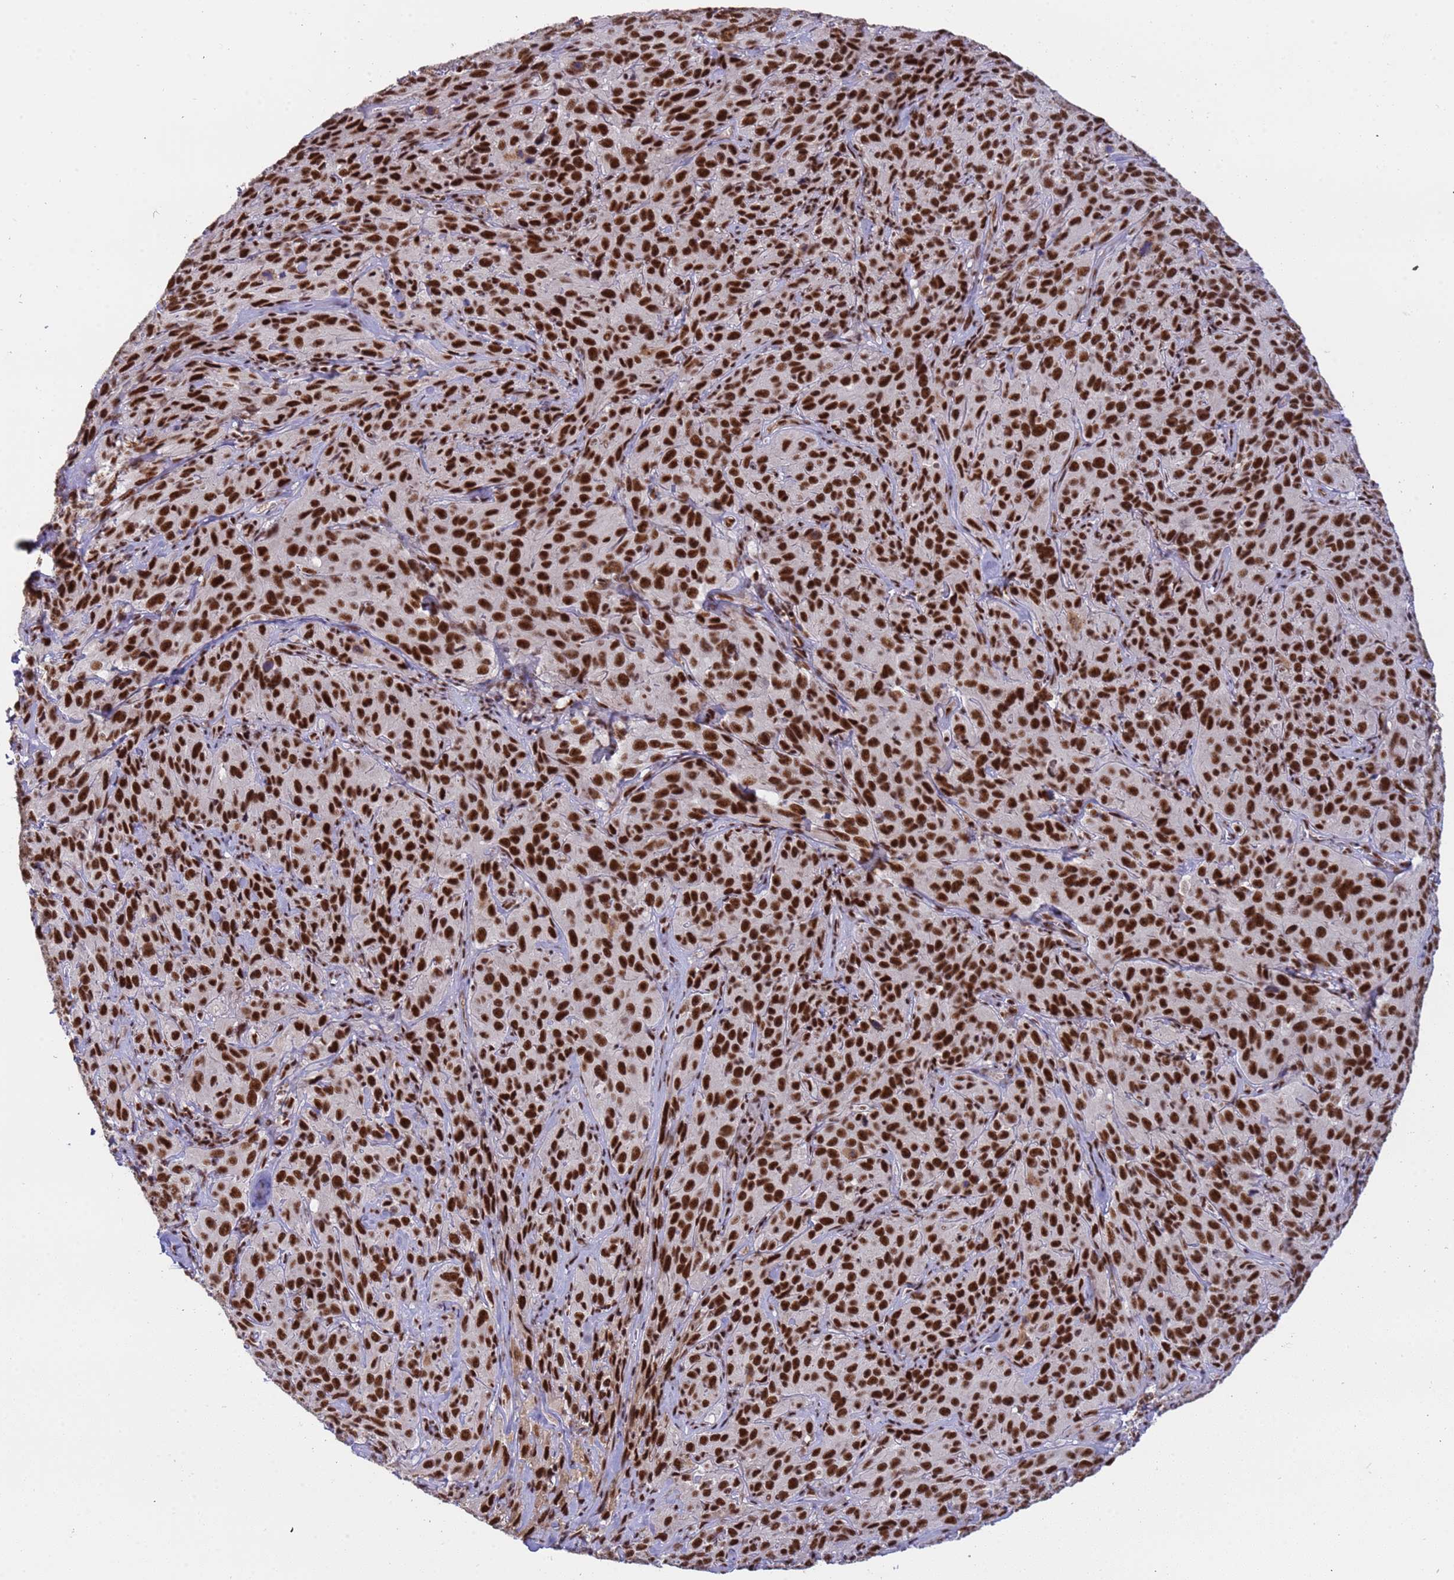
{"staining": {"intensity": "strong", "quantity": ">75%", "location": "nuclear"}, "tissue": "cervical cancer", "cell_type": "Tumor cells", "image_type": "cancer", "snomed": [{"axis": "morphology", "description": "Squamous cell carcinoma, NOS"}, {"axis": "topography", "description": "Cervix"}], "caption": "Cervical cancer (squamous cell carcinoma) stained for a protein displays strong nuclear positivity in tumor cells.", "gene": "SRRT", "patient": {"sex": "female", "age": 51}}